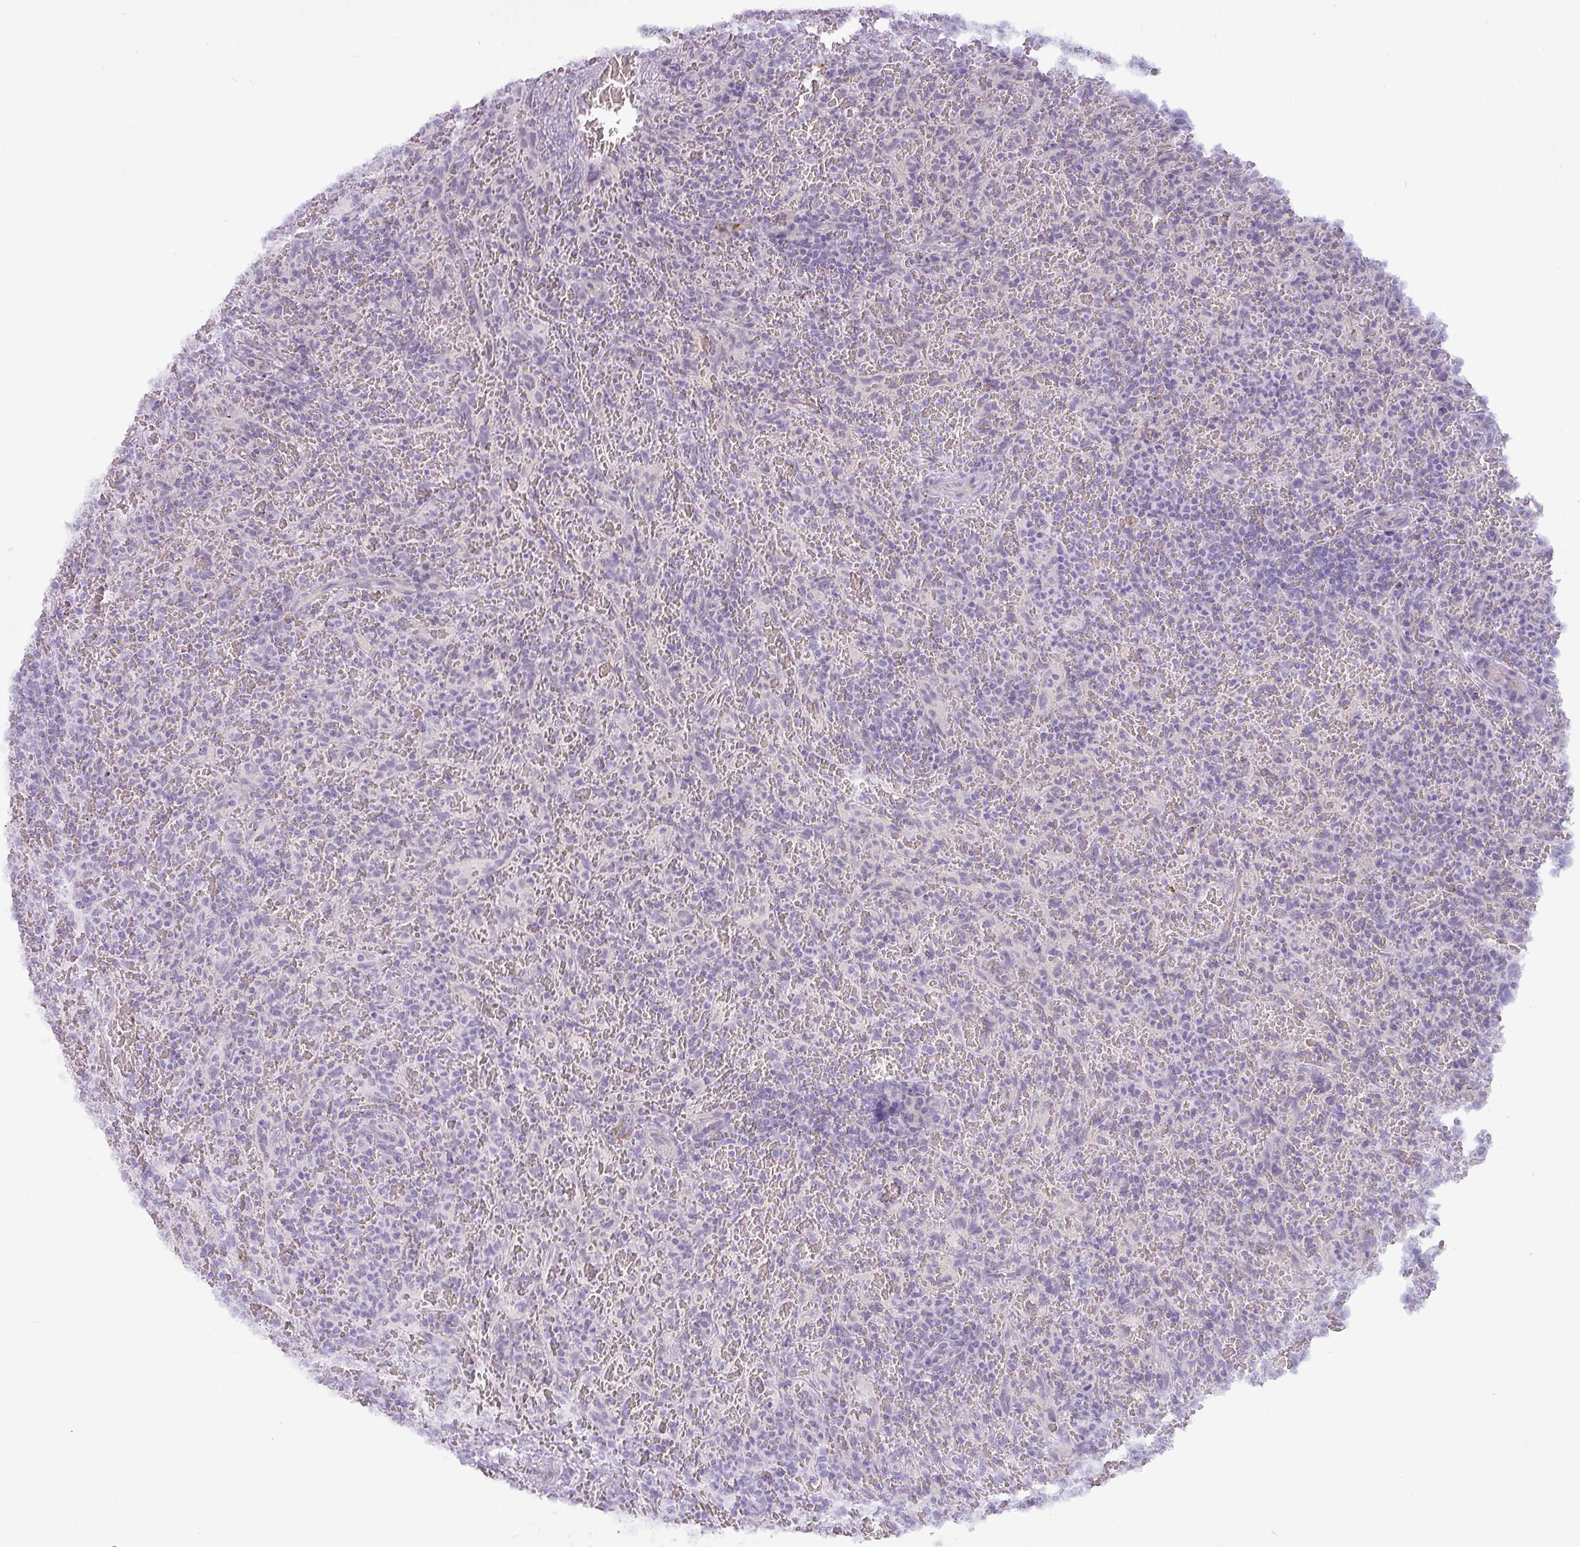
{"staining": {"intensity": "negative", "quantity": "none", "location": "none"}, "tissue": "lymphoma", "cell_type": "Tumor cells", "image_type": "cancer", "snomed": [{"axis": "morphology", "description": "Malignant lymphoma, non-Hodgkin's type, Low grade"}, {"axis": "topography", "description": "Spleen"}], "caption": "A micrograph of low-grade malignant lymphoma, non-Hodgkin's type stained for a protein displays no brown staining in tumor cells.", "gene": "CDH16", "patient": {"sex": "female", "age": 64}}